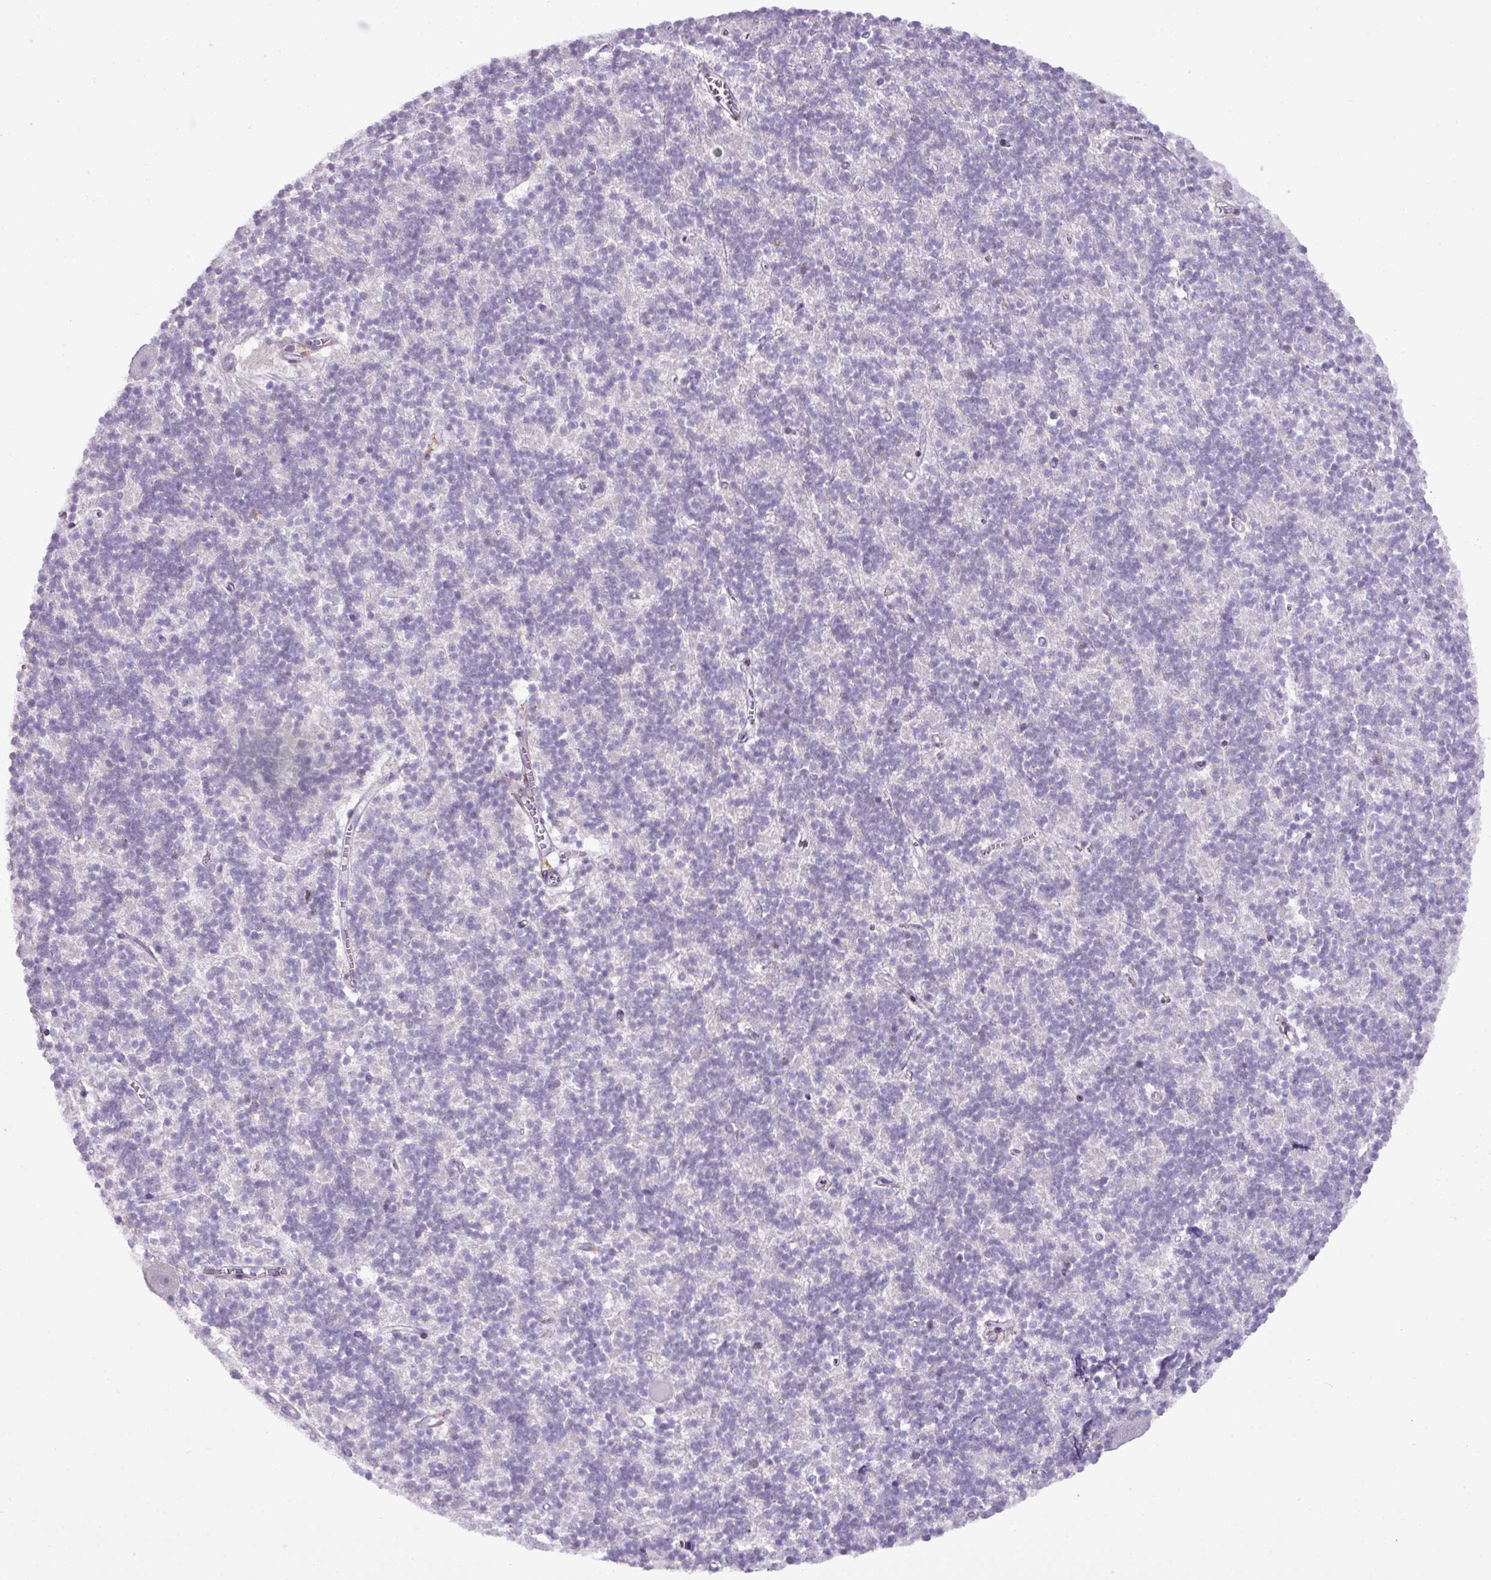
{"staining": {"intensity": "negative", "quantity": "none", "location": "none"}, "tissue": "cerebellum", "cell_type": "Cells in granular layer", "image_type": "normal", "snomed": [{"axis": "morphology", "description": "Normal tissue, NOS"}, {"axis": "topography", "description": "Cerebellum"}], "caption": "This image is of unremarkable cerebellum stained with immunohistochemistry (IHC) to label a protein in brown with the nuclei are counter-stained blue. There is no expression in cells in granular layer.", "gene": "RGS21", "patient": {"sex": "male", "age": 54}}